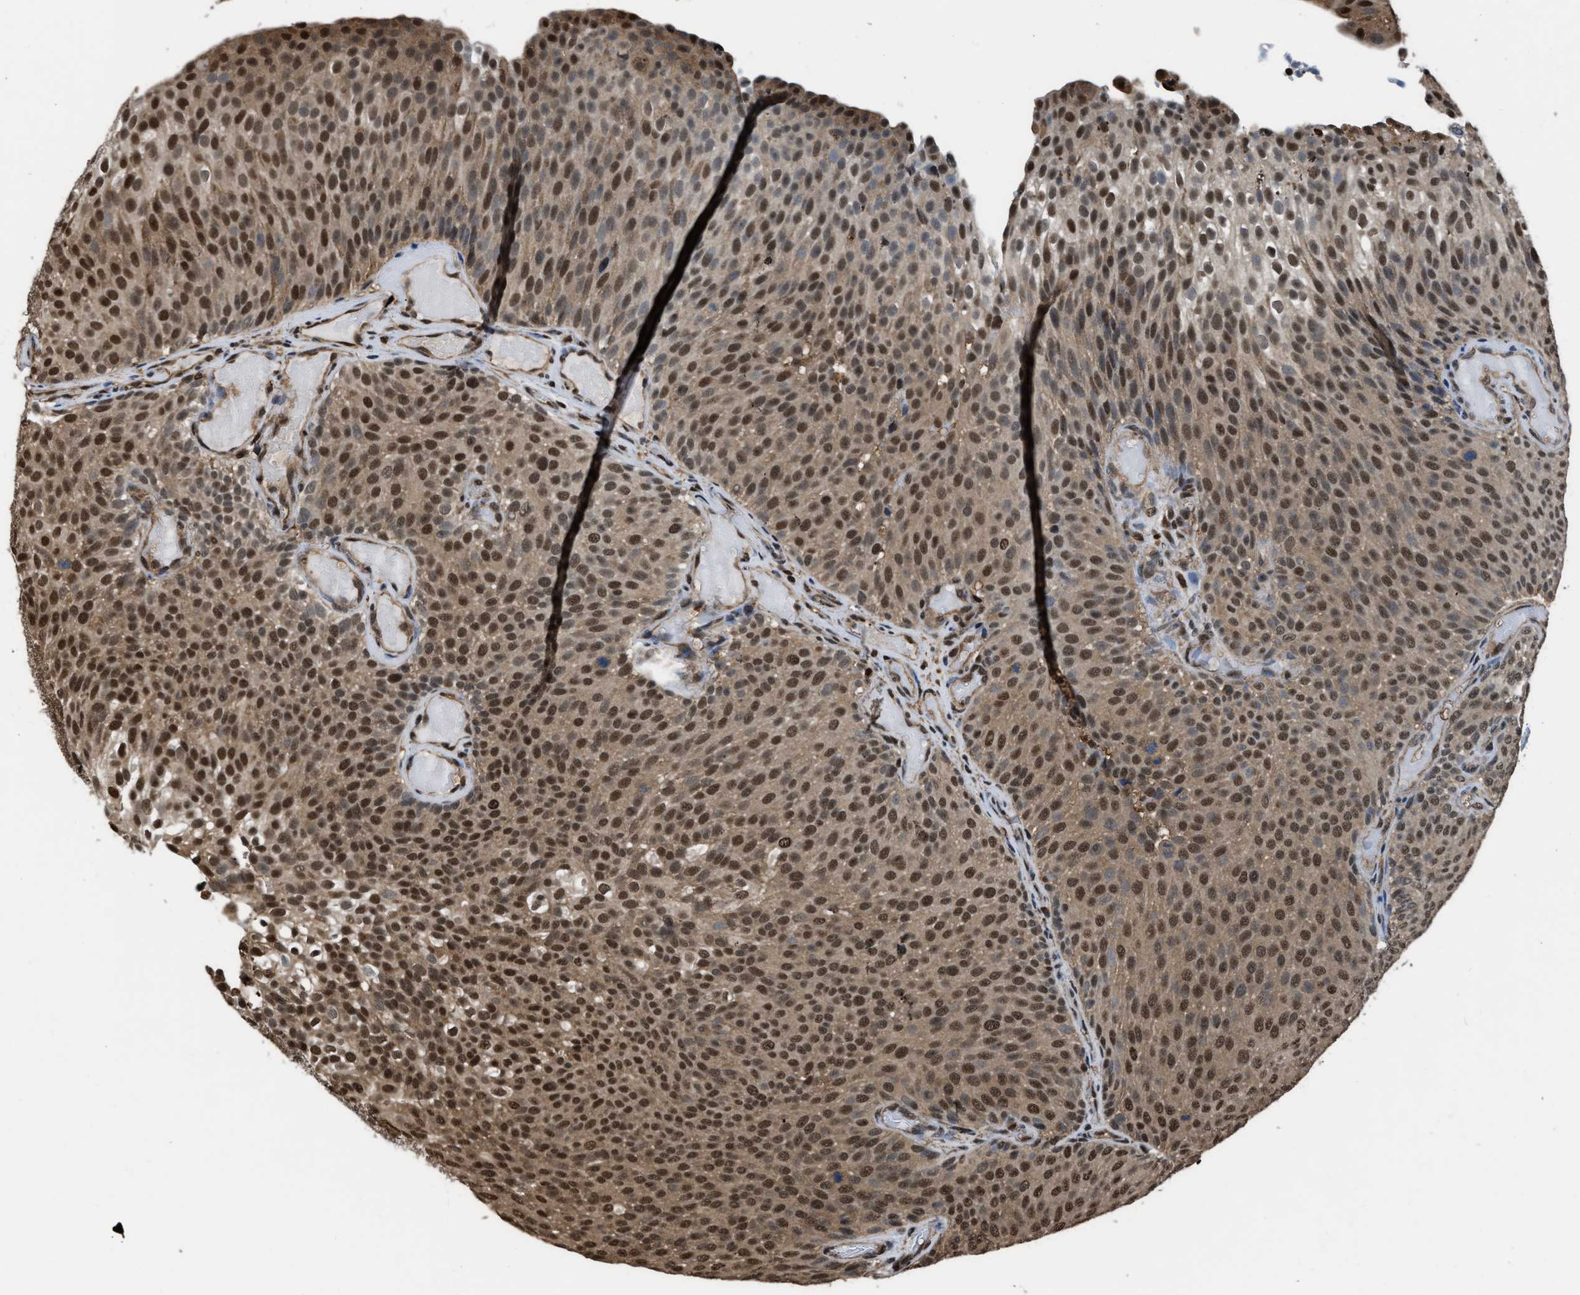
{"staining": {"intensity": "moderate", "quantity": ">75%", "location": "cytoplasmic/membranous,nuclear"}, "tissue": "urothelial cancer", "cell_type": "Tumor cells", "image_type": "cancer", "snomed": [{"axis": "morphology", "description": "Urothelial carcinoma, Low grade"}, {"axis": "topography", "description": "Urinary bladder"}], "caption": "Protein staining by immunohistochemistry demonstrates moderate cytoplasmic/membranous and nuclear positivity in about >75% of tumor cells in urothelial cancer.", "gene": "FNTA", "patient": {"sex": "male", "age": 78}}